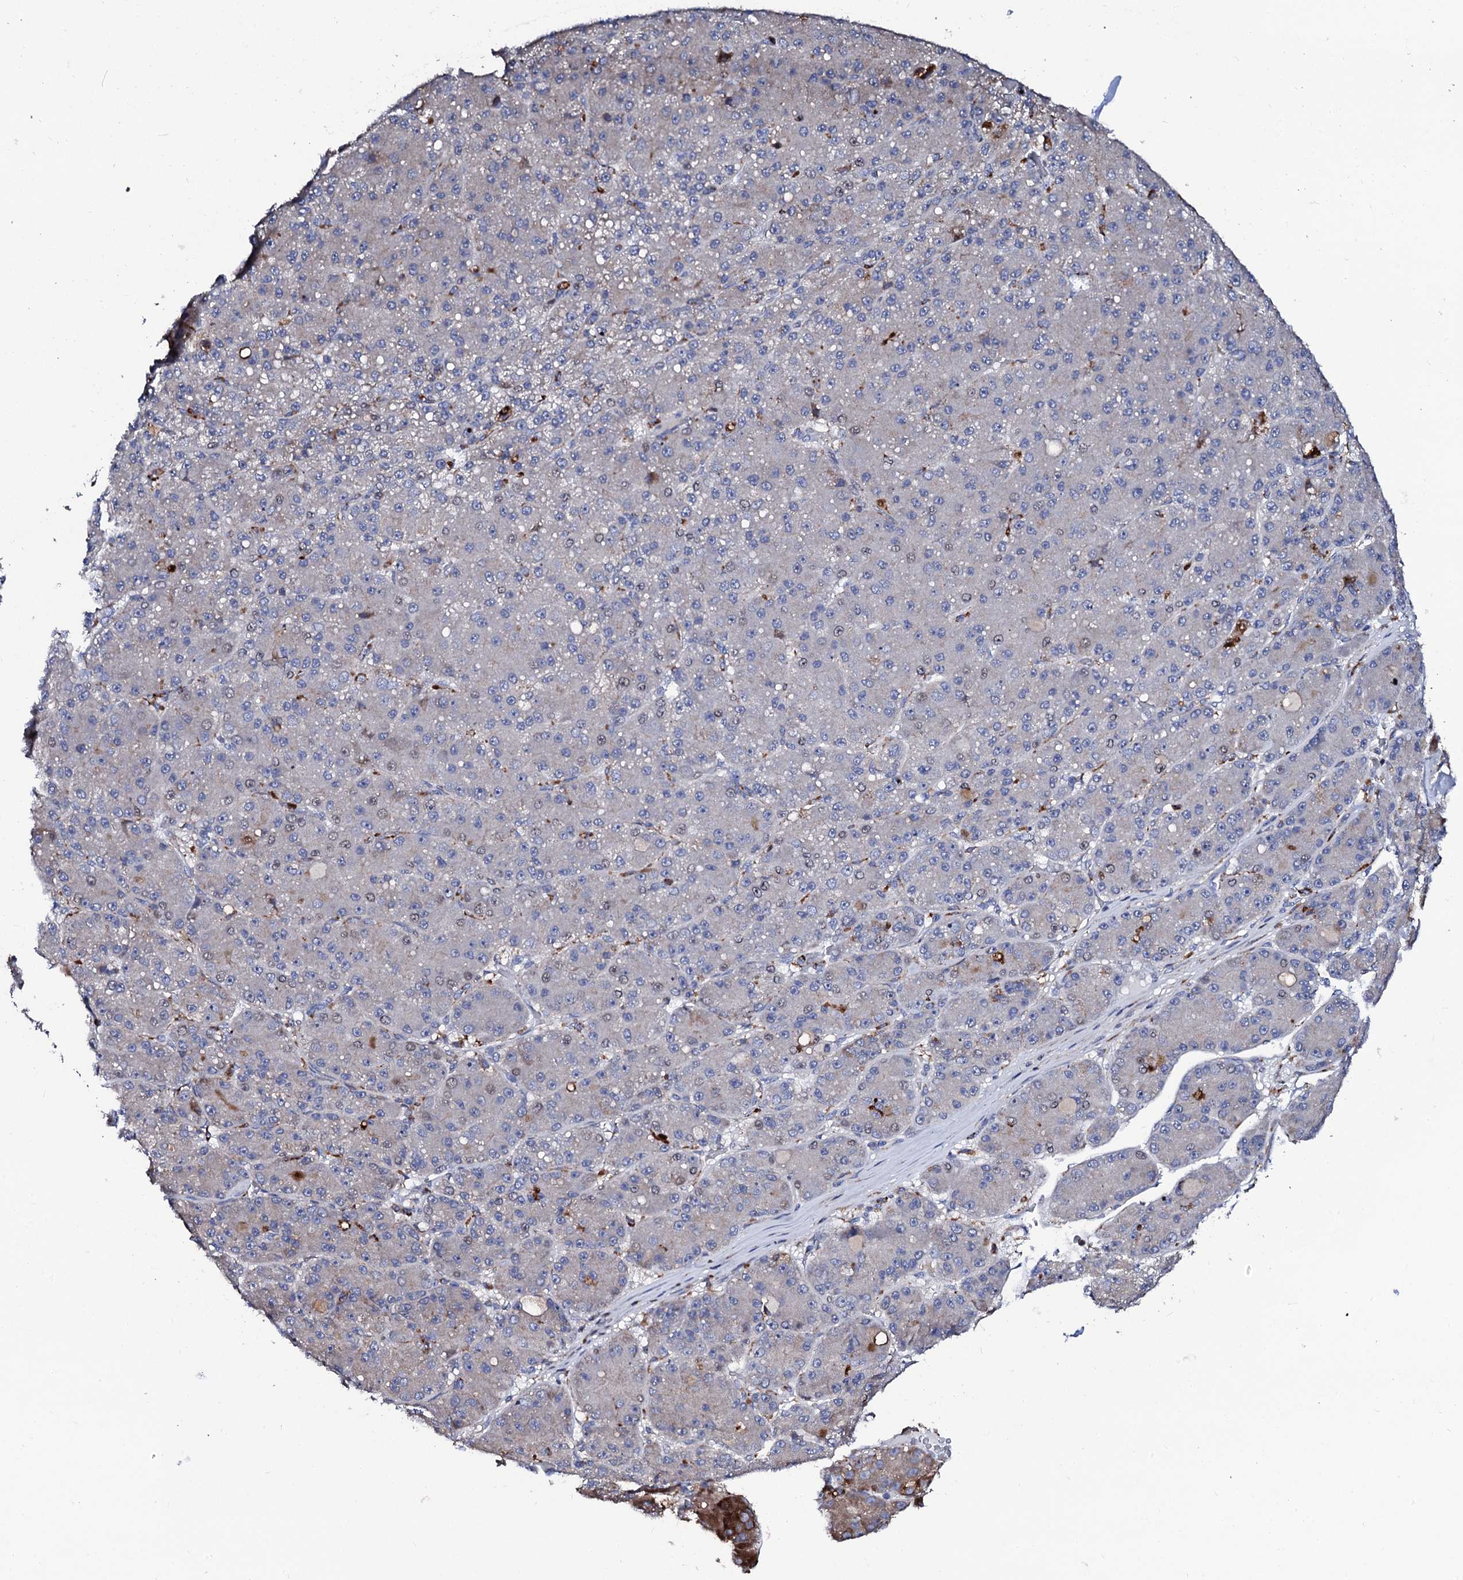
{"staining": {"intensity": "negative", "quantity": "none", "location": "none"}, "tissue": "liver cancer", "cell_type": "Tumor cells", "image_type": "cancer", "snomed": [{"axis": "morphology", "description": "Carcinoma, Hepatocellular, NOS"}, {"axis": "topography", "description": "Liver"}], "caption": "DAB immunohistochemical staining of human hepatocellular carcinoma (liver) reveals no significant positivity in tumor cells.", "gene": "TCIRG1", "patient": {"sex": "male", "age": 67}}